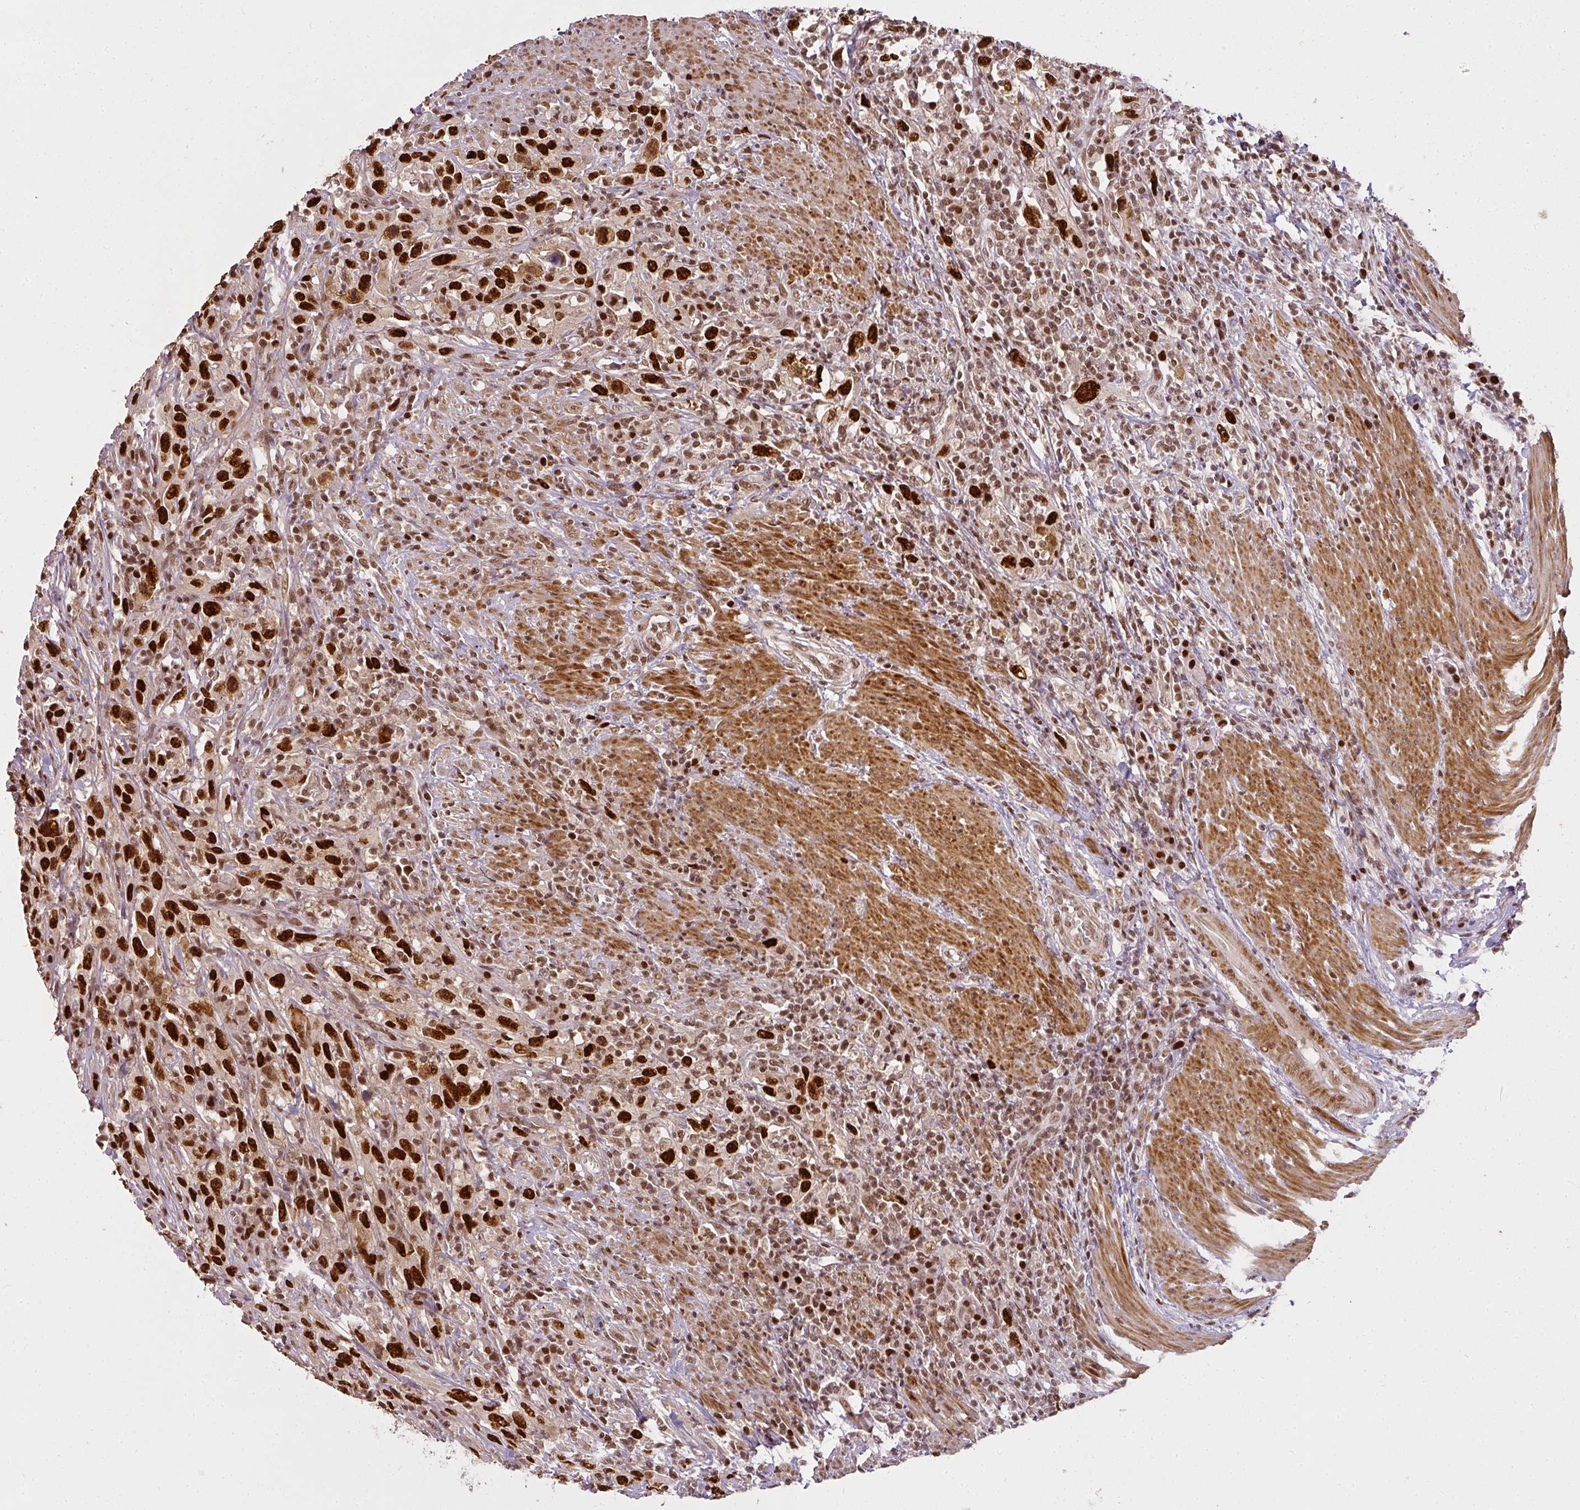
{"staining": {"intensity": "strong", "quantity": ">75%", "location": "nuclear"}, "tissue": "urothelial cancer", "cell_type": "Tumor cells", "image_type": "cancer", "snomed": [{"axis": "morphology", "description": "Urothelial carcinoma, High grade"}, {"axis": "topography", "description": "Urinary bladder"}], "caption": "About >75% of tumor cells in human high-grade urothelial carcinoma show strong nuclear protein staining as visualized by brown immunohistochemical staining.", "gene": "GPRIN2", "patient": {"sex": "male", "age": 61}}